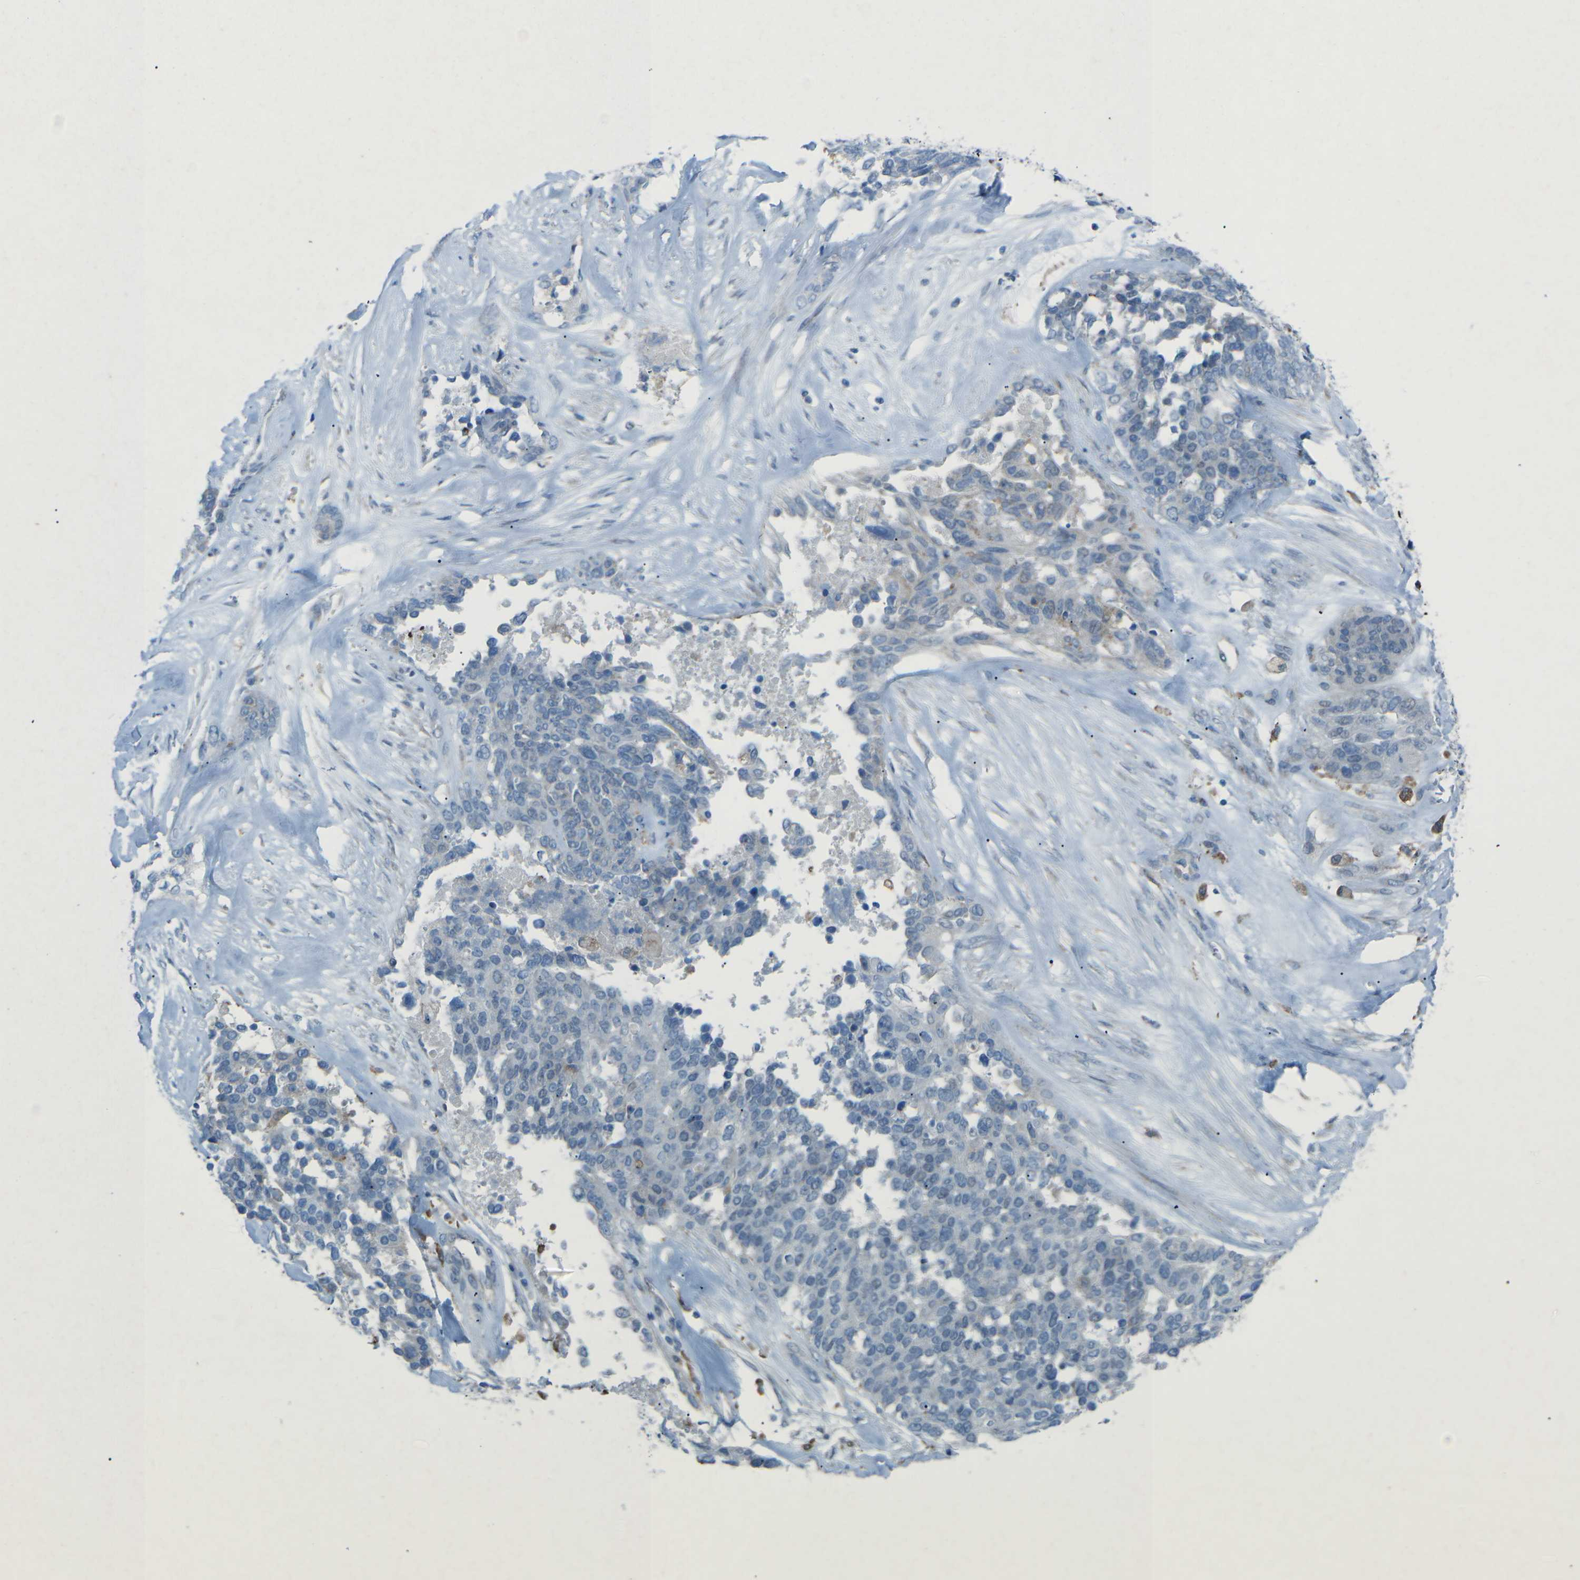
{"staining": {"intensity": "negative", "quantity": "none", "location": "none"}, "tissue": "ovarian cancer", "cell_type": "Tumor cells", "image_type": "cancer", "snomed": [{"axis": "morphology", "description": "Cystadenocarcinoma, serous, NOS"}, {"axis": "topography", "description": "Ovary"}], "caption": "Human serous cystadenocarcinoma (ovarian) stained for a protein using IHC displays no staining in tumor cells.", "gene": "STK11", "patient": {"sex": "female", "age": 44}}